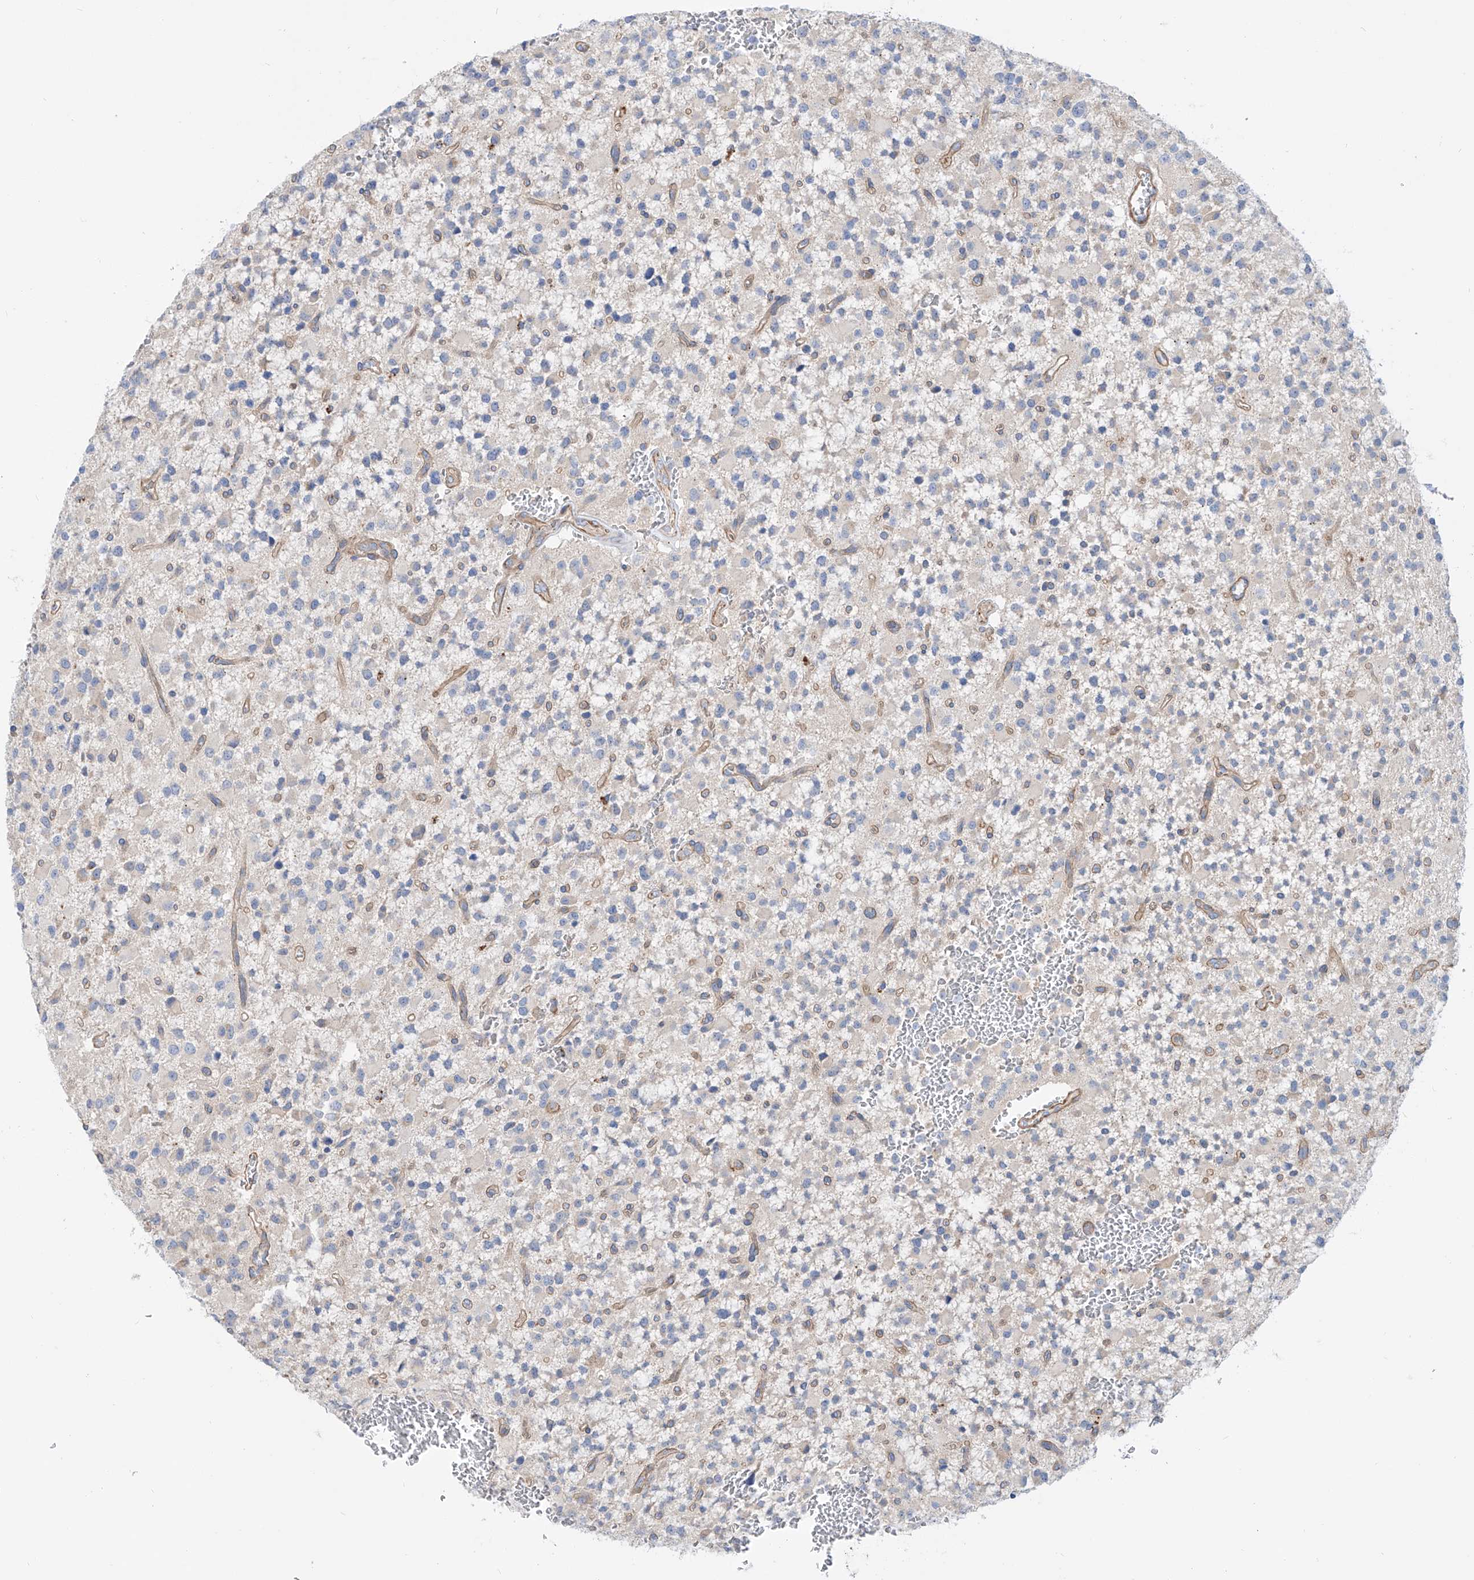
{"staining": {"intensity": "negative", "quantity": "none", "location": "none"}, "tissue": "glioma", "cell_type": "Tumor cells", "image_type": "cancer", "snomed": [{"axis": "morphology", "description": "Glioma, malignant, High grade"}, {"axis": "topography", "description": "Brain"}], "caption": "Immunohistochemical staining of high-grade glioma (malignant) displays no significant expression in tumor cells.", "gene": "TMEM209", "patient": {"sex": "male", "age": 34}}